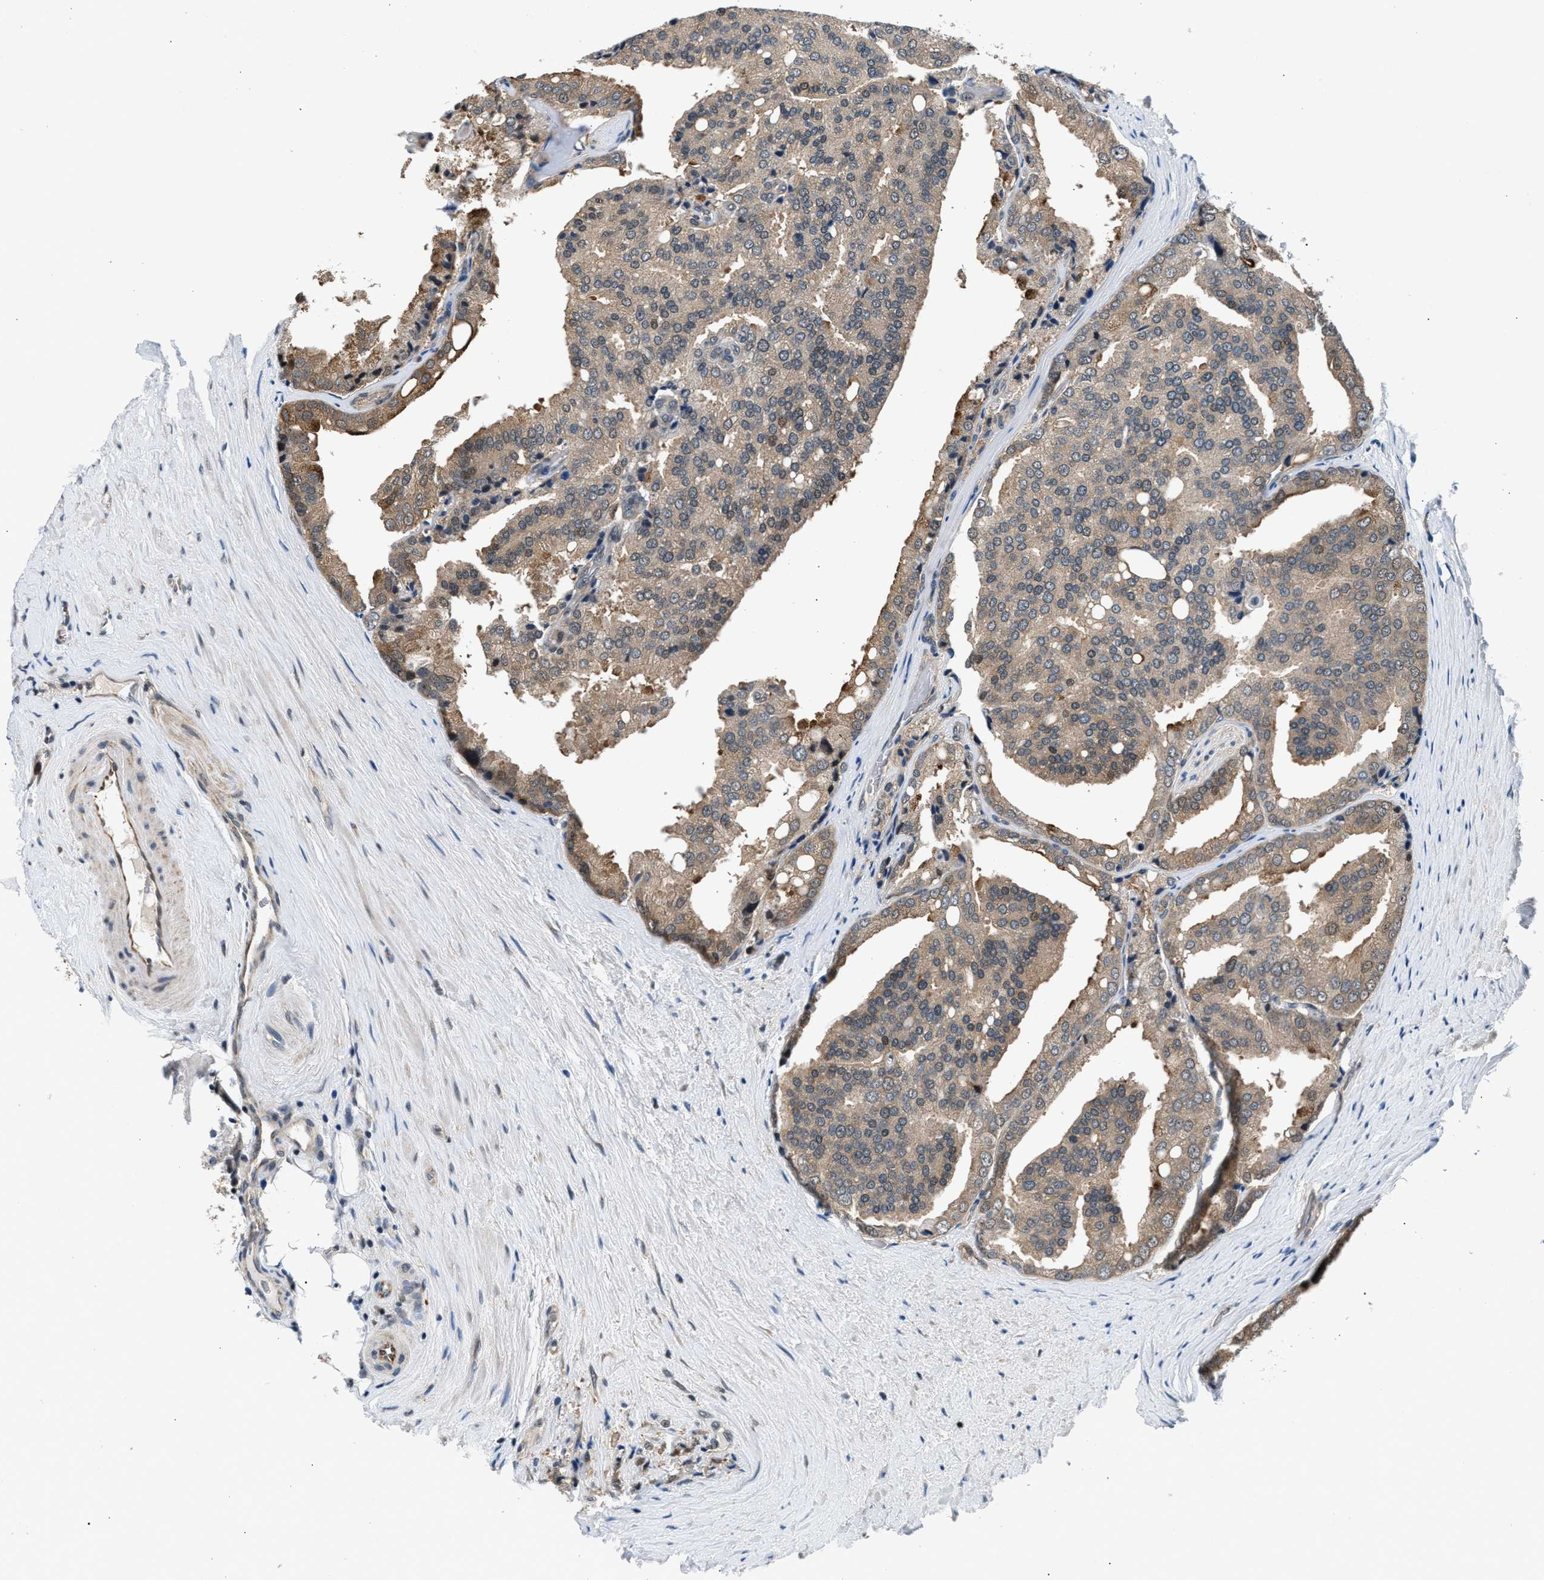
{"staining": {"intensity": "weak", "quantity": "25%-75%", "location": "cytoplasmic/membranous"}, "tissue": "prostate cancer", "cell_type": "Tumor cells", "image_type": "cancer", "snomed": [{"axis": "morphology", "description": "Adenocarcinoma, High grade"}, {"axis": "topography", "description": "Prostate"}], "caption": "IHC (DAB (3,3'-diaminobenzidine)) staining of human prostate cancer (adenocarcinoma (high-grade)) shows weak cytoplasmic/membranous protein positivity in approximately 25%-75% of tumor cells. (Stains: DAB (3,3'-diaminobenzidine) in brown, nuclei in blue, Microscopy: brightfield microscopy at high magnification).", "gene": "RBM33", "patient": {"sex": "male", "age": 50}}